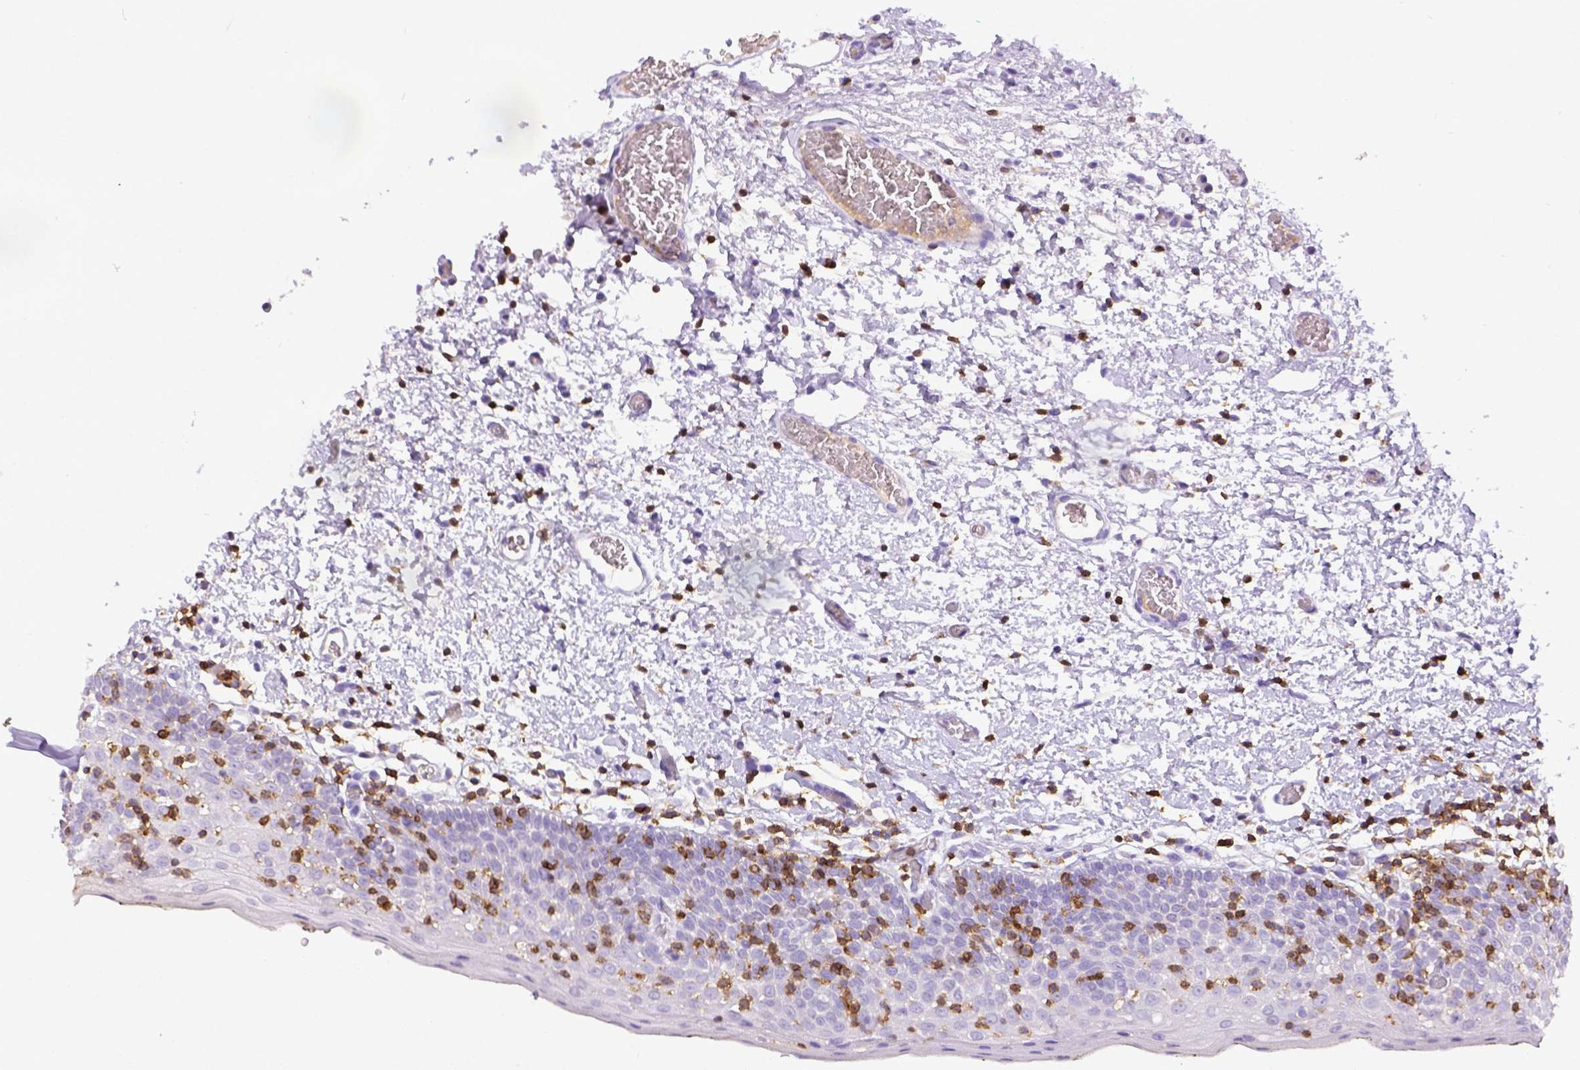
{"staining": {"intensity": "negative", "quantity": "none", "location": "none"}, "tissue": "oral mucosa", "cell_type": "Squamous epithelial cells", "image_type": "normal", "snomed": [{"axis": "morphology", "description": "Normal tissue, NOS"}, {"axis": "morphology", "description": "Squamous cell carcinoma, NOS"}, {"axis": "topography", "description": "Oral tissue"}, {"axis": "topography", "description": "Head-Neck"}], "caption": "Oral mucosa stained for a protein using immunohistochemistry displays no expression squamous epithelial cells.", "gene": "CD3E", "patient": {"sex": "male", "age": 69}}